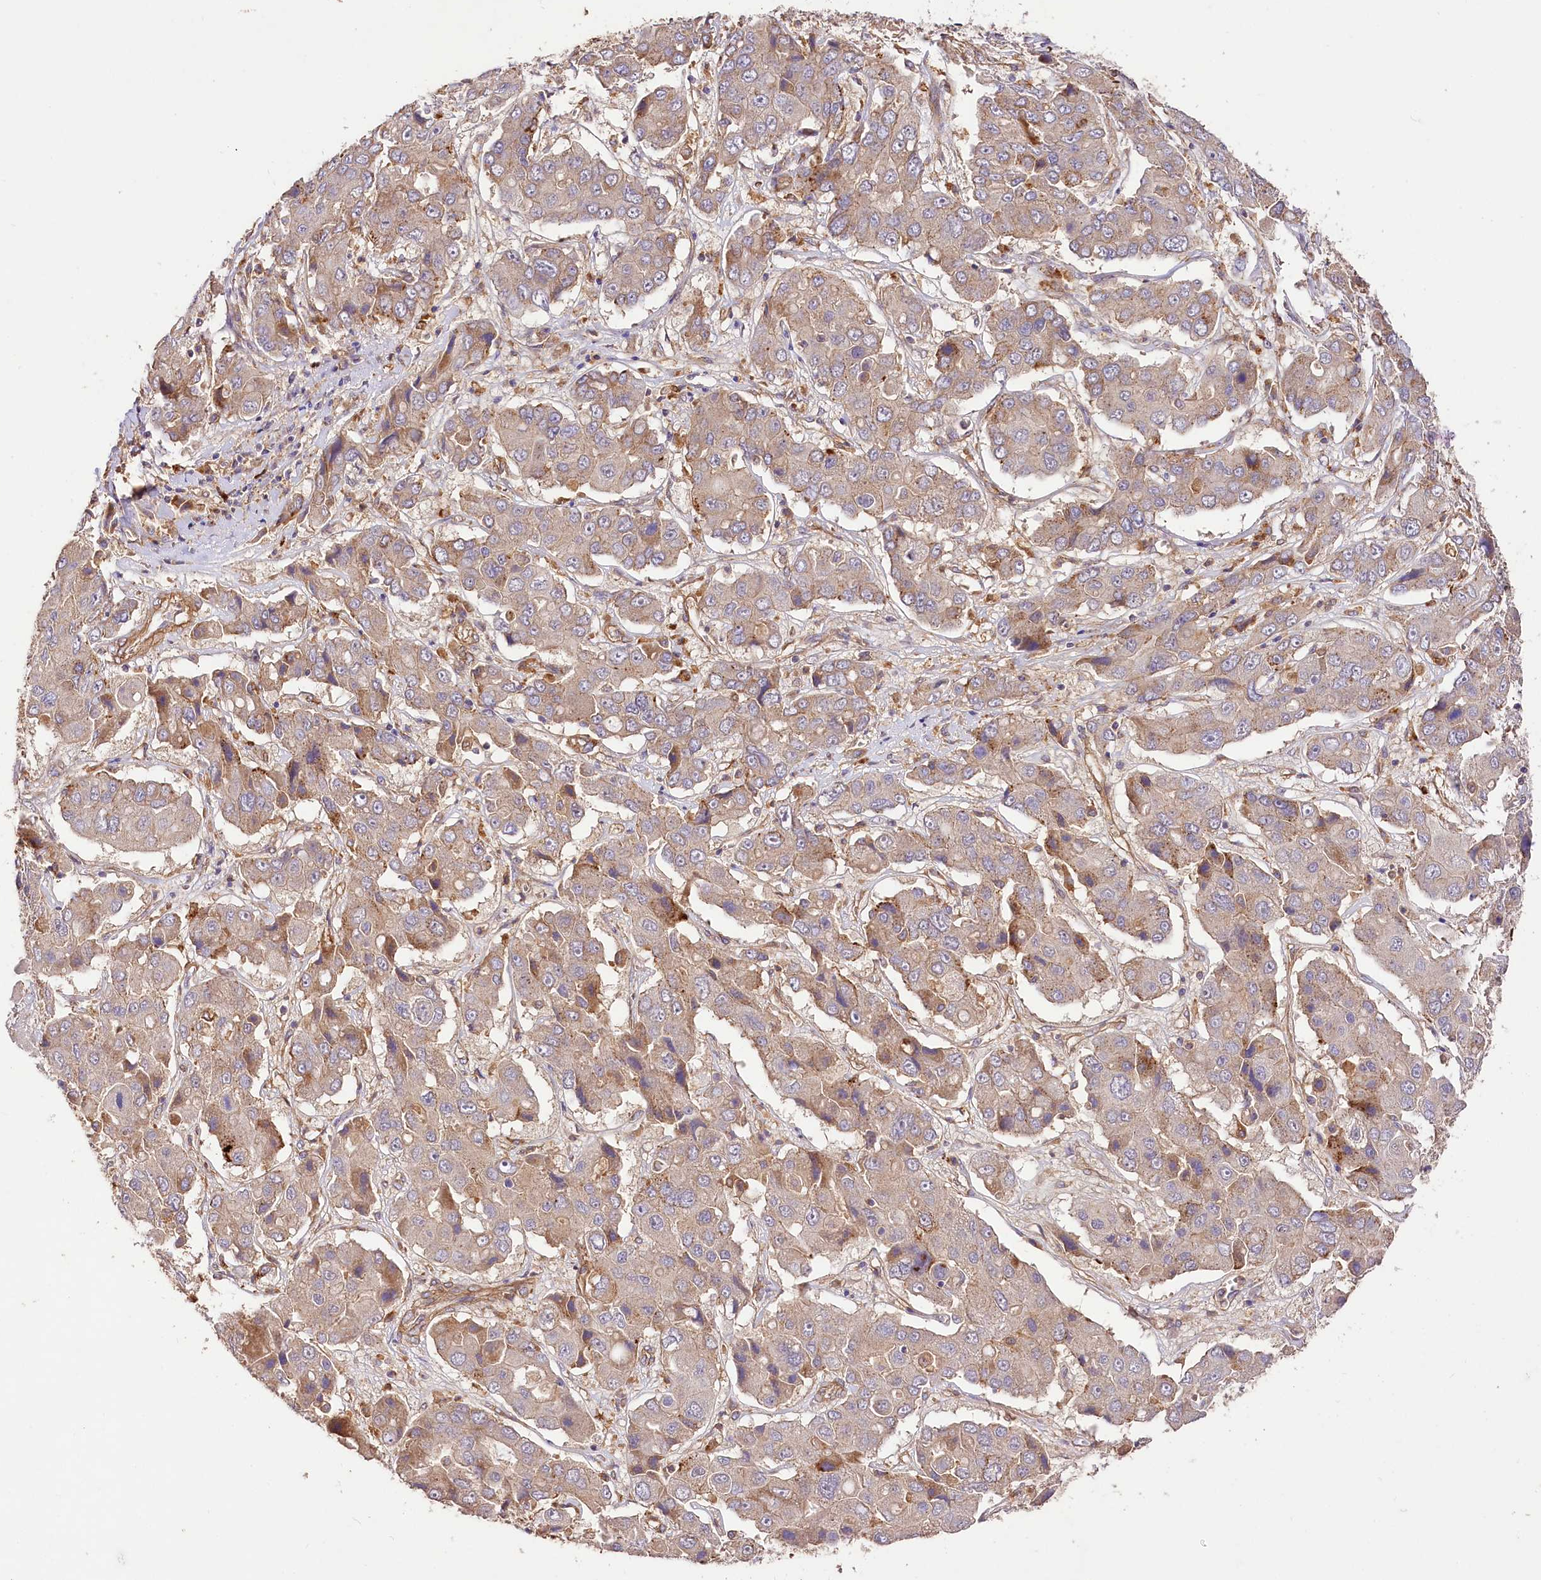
{"staining": {"intensity": "weak", "quantity": "<25%", "location": "cytoplasmic/membranous"}, "tissue": "liver cancer", "cell_type": "Tumor cells", "image_type": "cancer", "snomed": [{"axis": "morphology", "description": "Cholangiocarcinoma"}, {"axis": "topography", "description": "Liver"}], "caption": "Immunohistochemistry (IHC) of human liver cancer displays no staining in tumor cells.", "gene": "CSAD", "patient": {"sex": "male", "age": 67}}